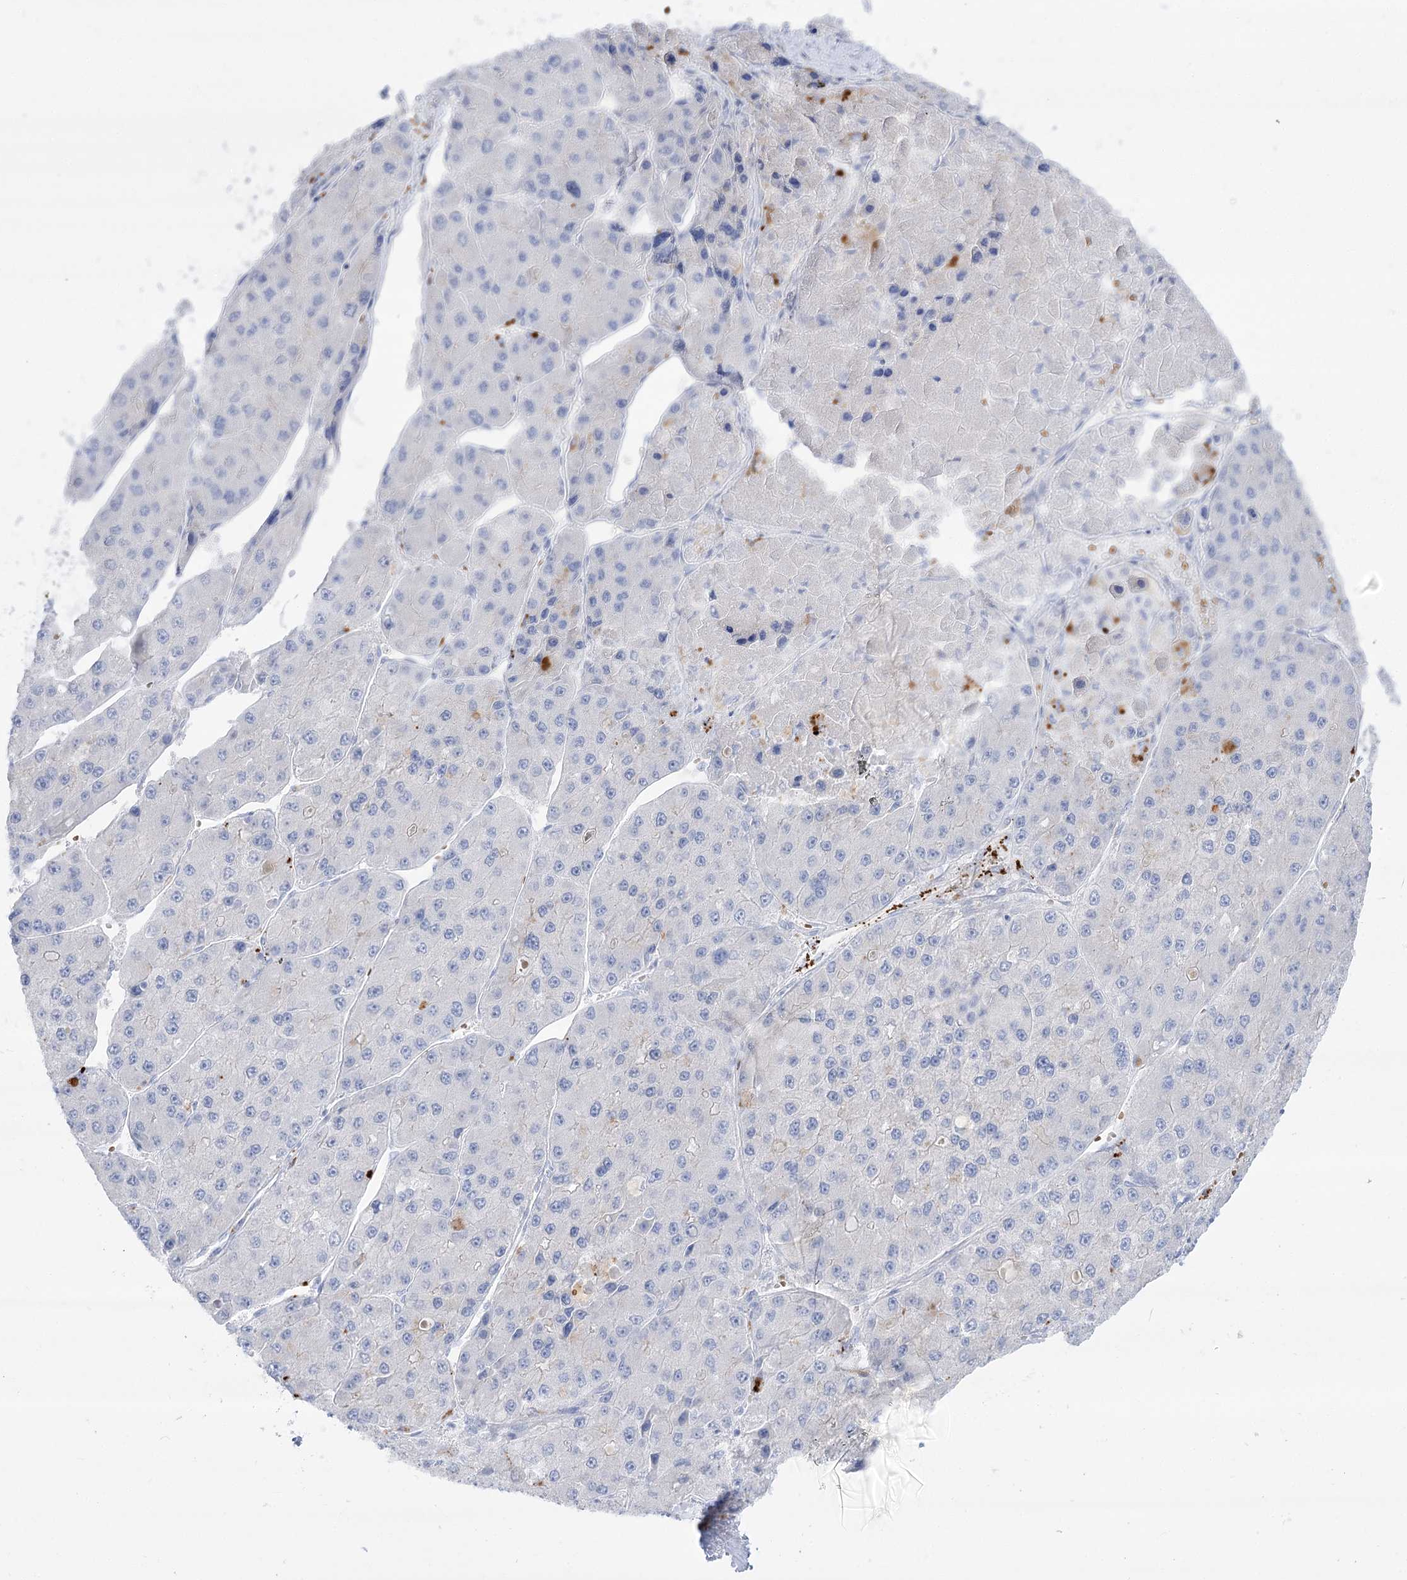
{"staining": {"intensity": "negative", "quantity": "none", "location": "none"}, "tissue": "liver cancer", "cell_type": "Tumor cells", "image_type": "cancer", "snomed": [{"axis": "morphology", "description": "Carcinoma, Hepatocellular, NOS"}, {"axis": "topography", "description": "Liver"}], "caption": "There is no significant staining in tumor cells of liver cancer. (Stains: DAB (3,3'-diaminobenzidine) immunohistochemistry (IHC) with hematoxylin counter stain, Microscopy: brightfield microscopy at high magnification).", "gene": "SIAE", "patient": {"sex": "female", "age": 73}}